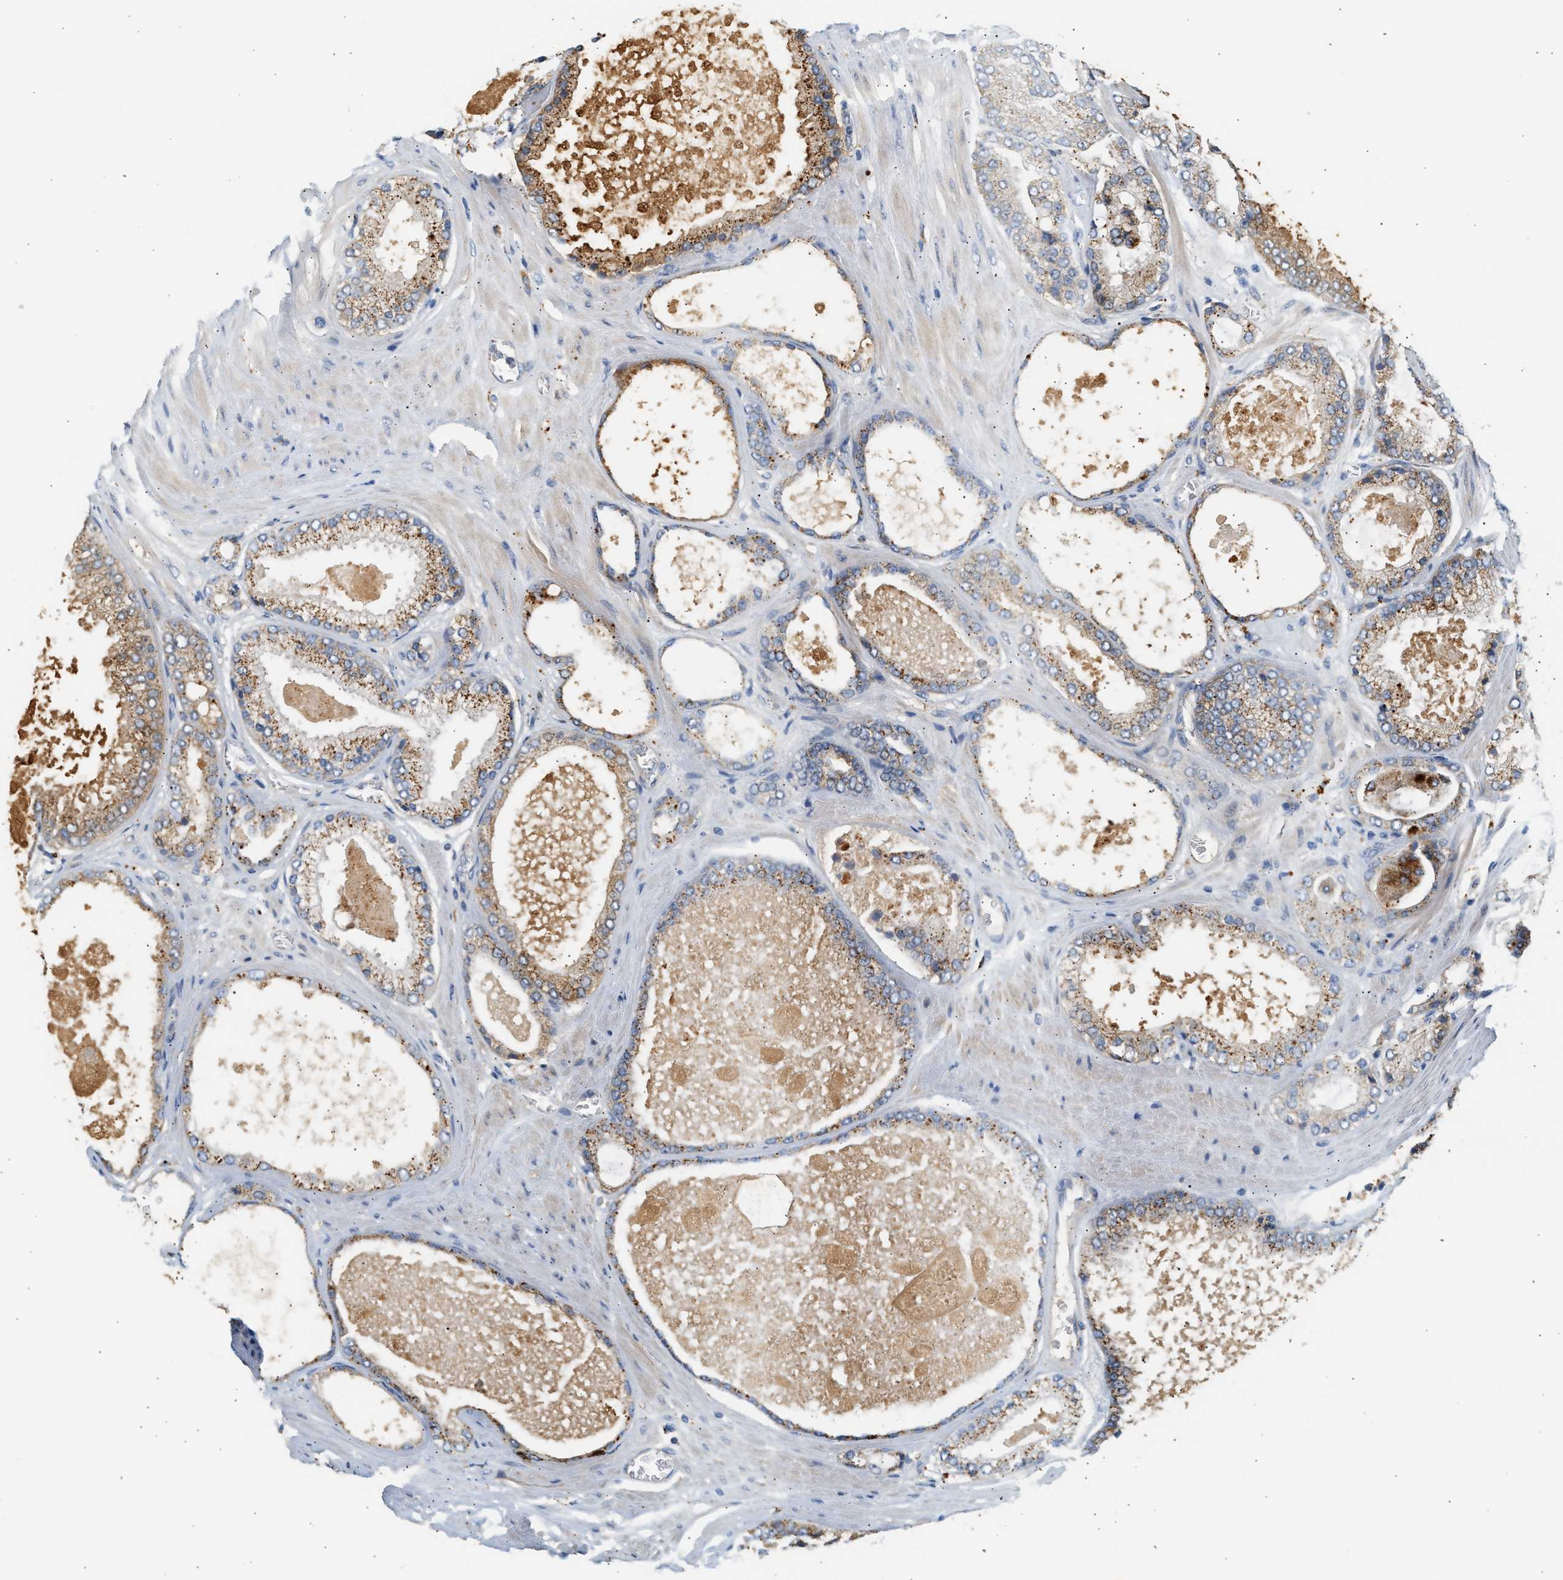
{"staining": {"intensity": "moderate", "quantity": ">75%", "location": "cytoplasmic/membranous"}, "tissue": "prostate cancer", "cell_type": "Tumor cells", "image_type": "cancer", "snomed": [{"axis": "morphology", "description": "Adenocarcinoma, High grade"}, {"axis": "topography", "description": "Prostate"}], "caption": "Prostate cancer (adenocarcinoma (high-grade)) tissue exhibits moderate cytoplasmic/membranous expression in approximately >75% of tumor cells (brown staining indicates protein expression, while blue staining denotes nuclei).", "gene": "ENTHD1", "patient": {"sex": "male", "age": 65}}